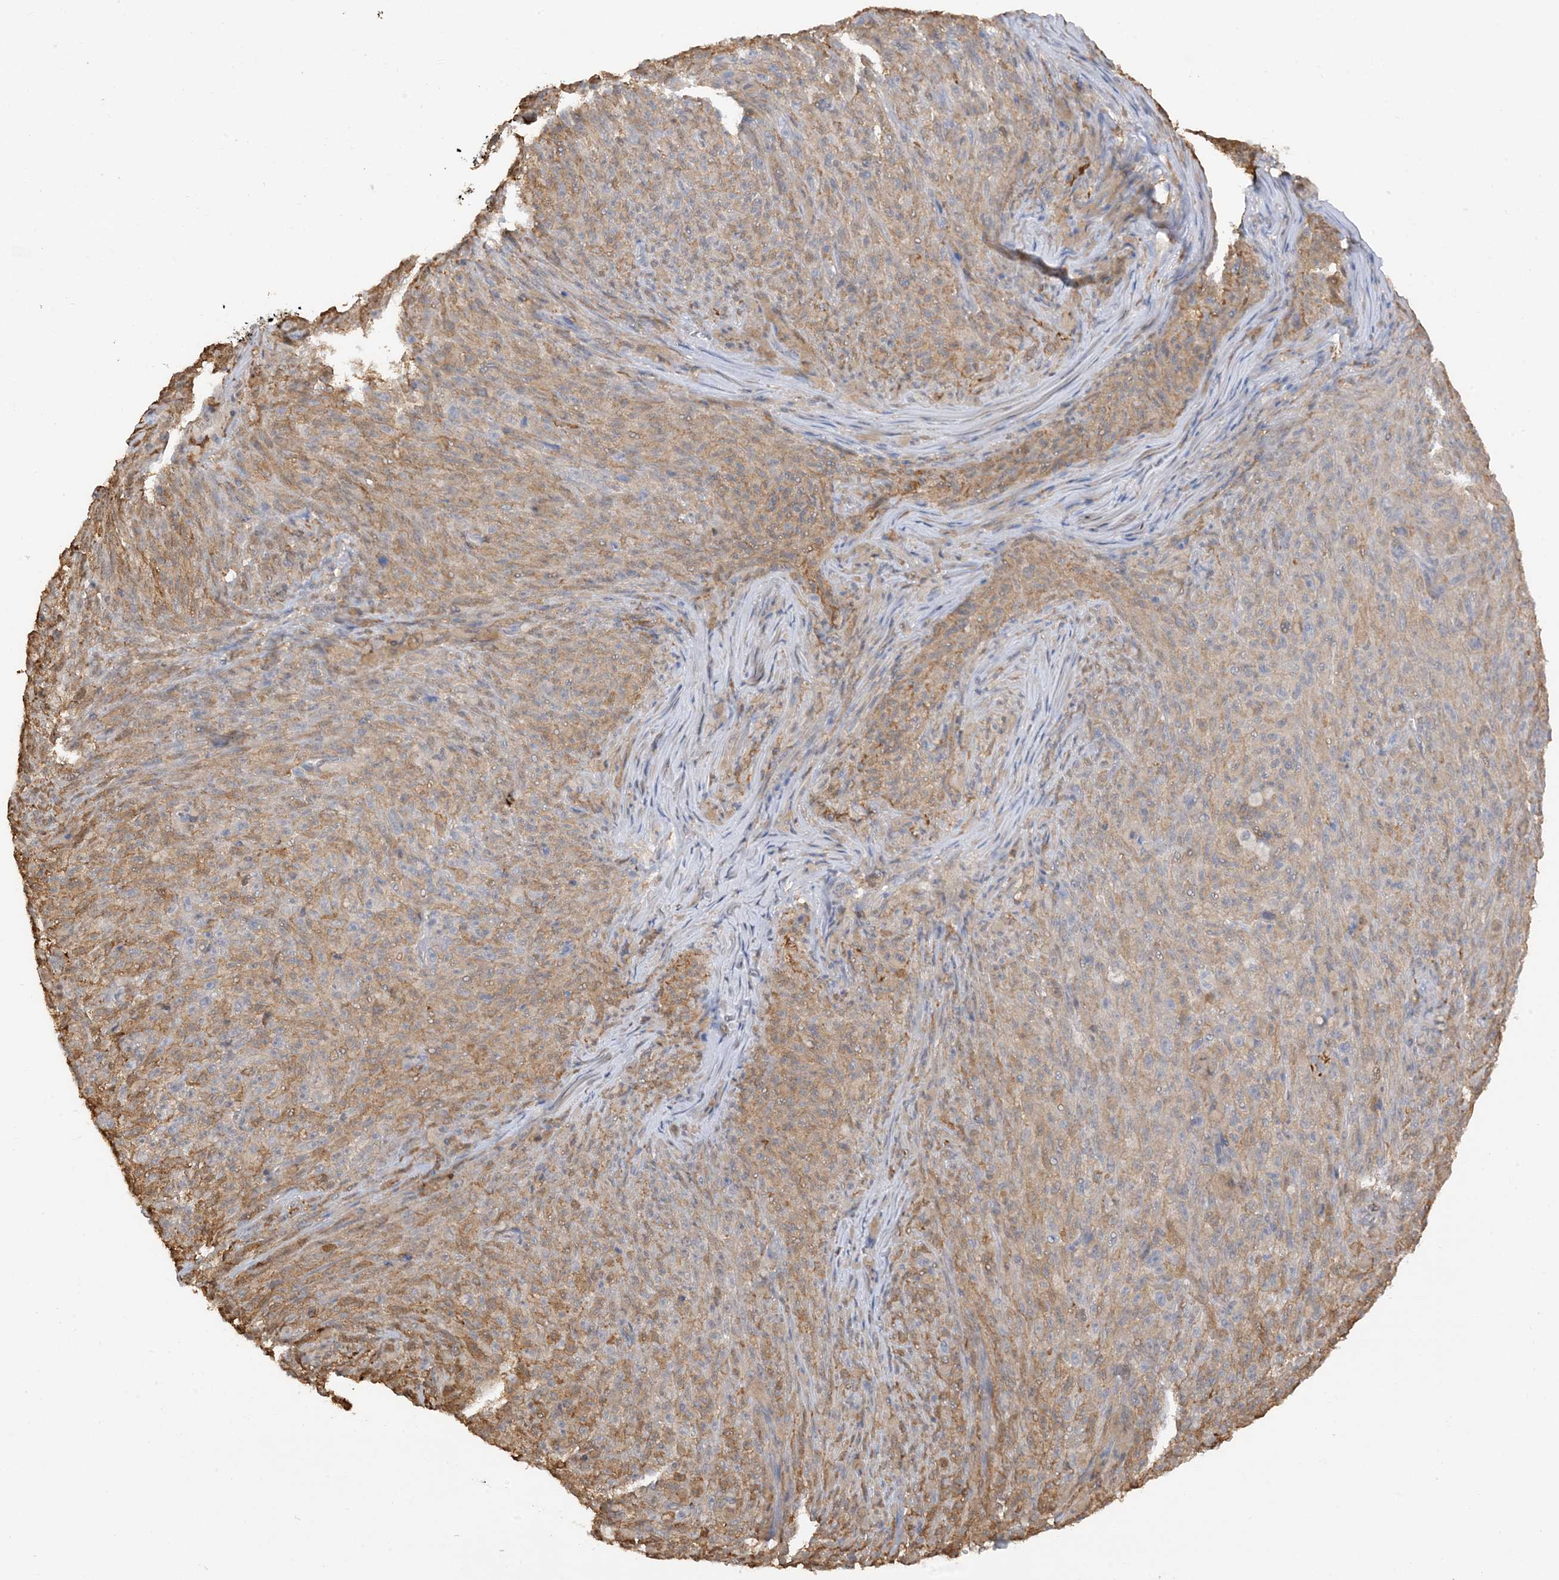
{"staining": {"intensity": "moderate", "quantity": "25%-75%", "location": "cytoplasmic/membranous"}, "tissue": "melanoma", "cell_type": "Tumor cells", "image_type": "cancer", "snomed": [{"axis": "morphology", "description": "Malignant melanoma, NOS"}, {"axis": "topography", "description": "Skin"}], "caption": "Immunohistochemical staining of human malignant melanoma demonstrates moderate cytoplasmic/membranous protein expression in approximately 25%-75% of tumor cells. (Brightfield microscopy of DAB IHC at high magnification).", "gene": "PHACTR2", "patient": {"sex": "female", "age": 82}}